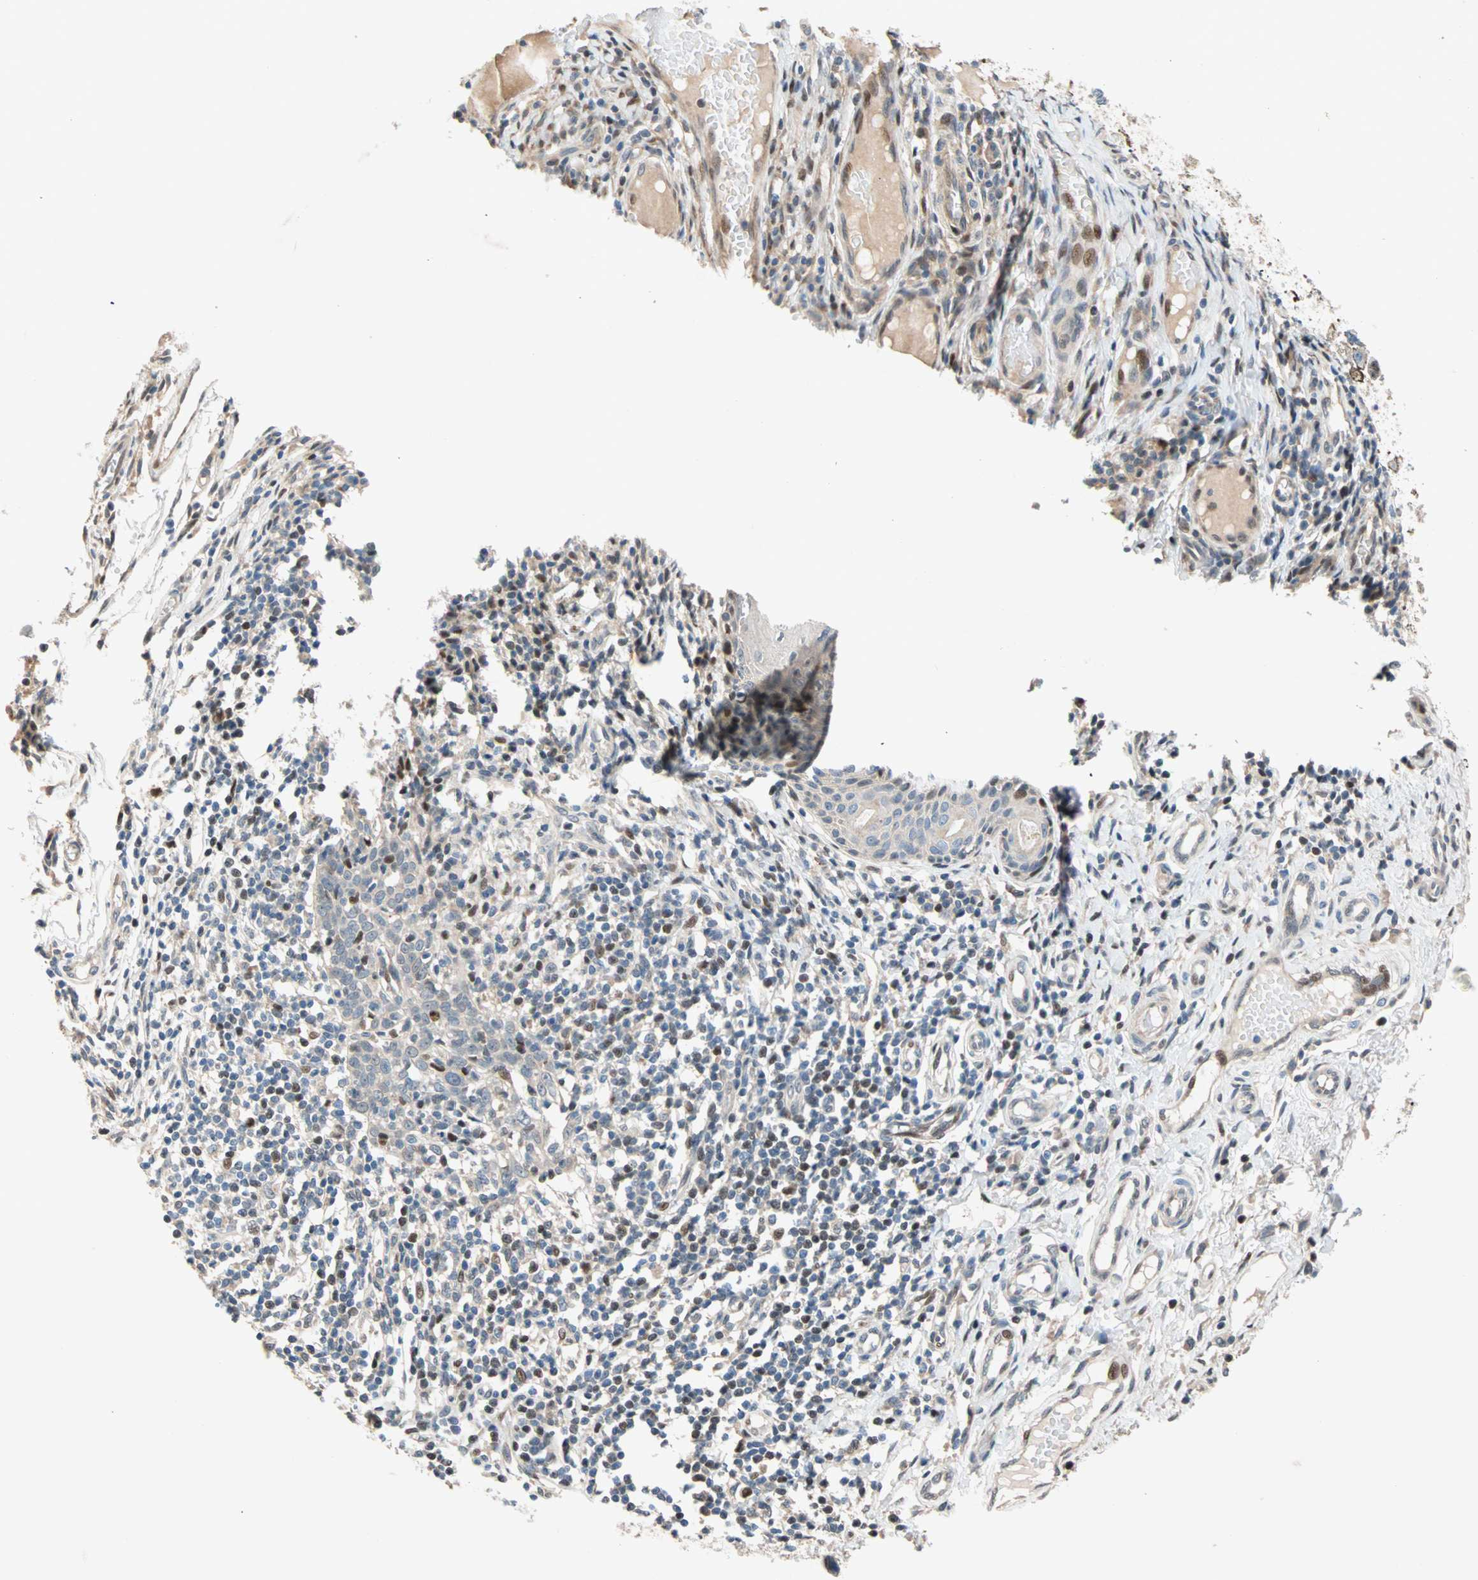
{"staining": {"intensity": "weak", "quantity": ">75%", "location": "cytoplasmic/membranous"}, "tissue": "skin cancer", "cell_type": "Tumor cells", "image_type": "cancer", "snomed": [{"axis": "morphology", "description": "Normal tissue, NOS"}, {"axis": "morphology", "description": "Basal cell carcinoma"}, {"axis": "topography", "description": "Skin"}], "caption": "A micrograph showing weak cytoplasmic/membranous staining in about >75% of tumor cells in basal cell carcinoma (skin), as visualized by brown immunohistochemical staining.", "gene": "HECW1", "patient": {"sex": "male", "age": 87}}